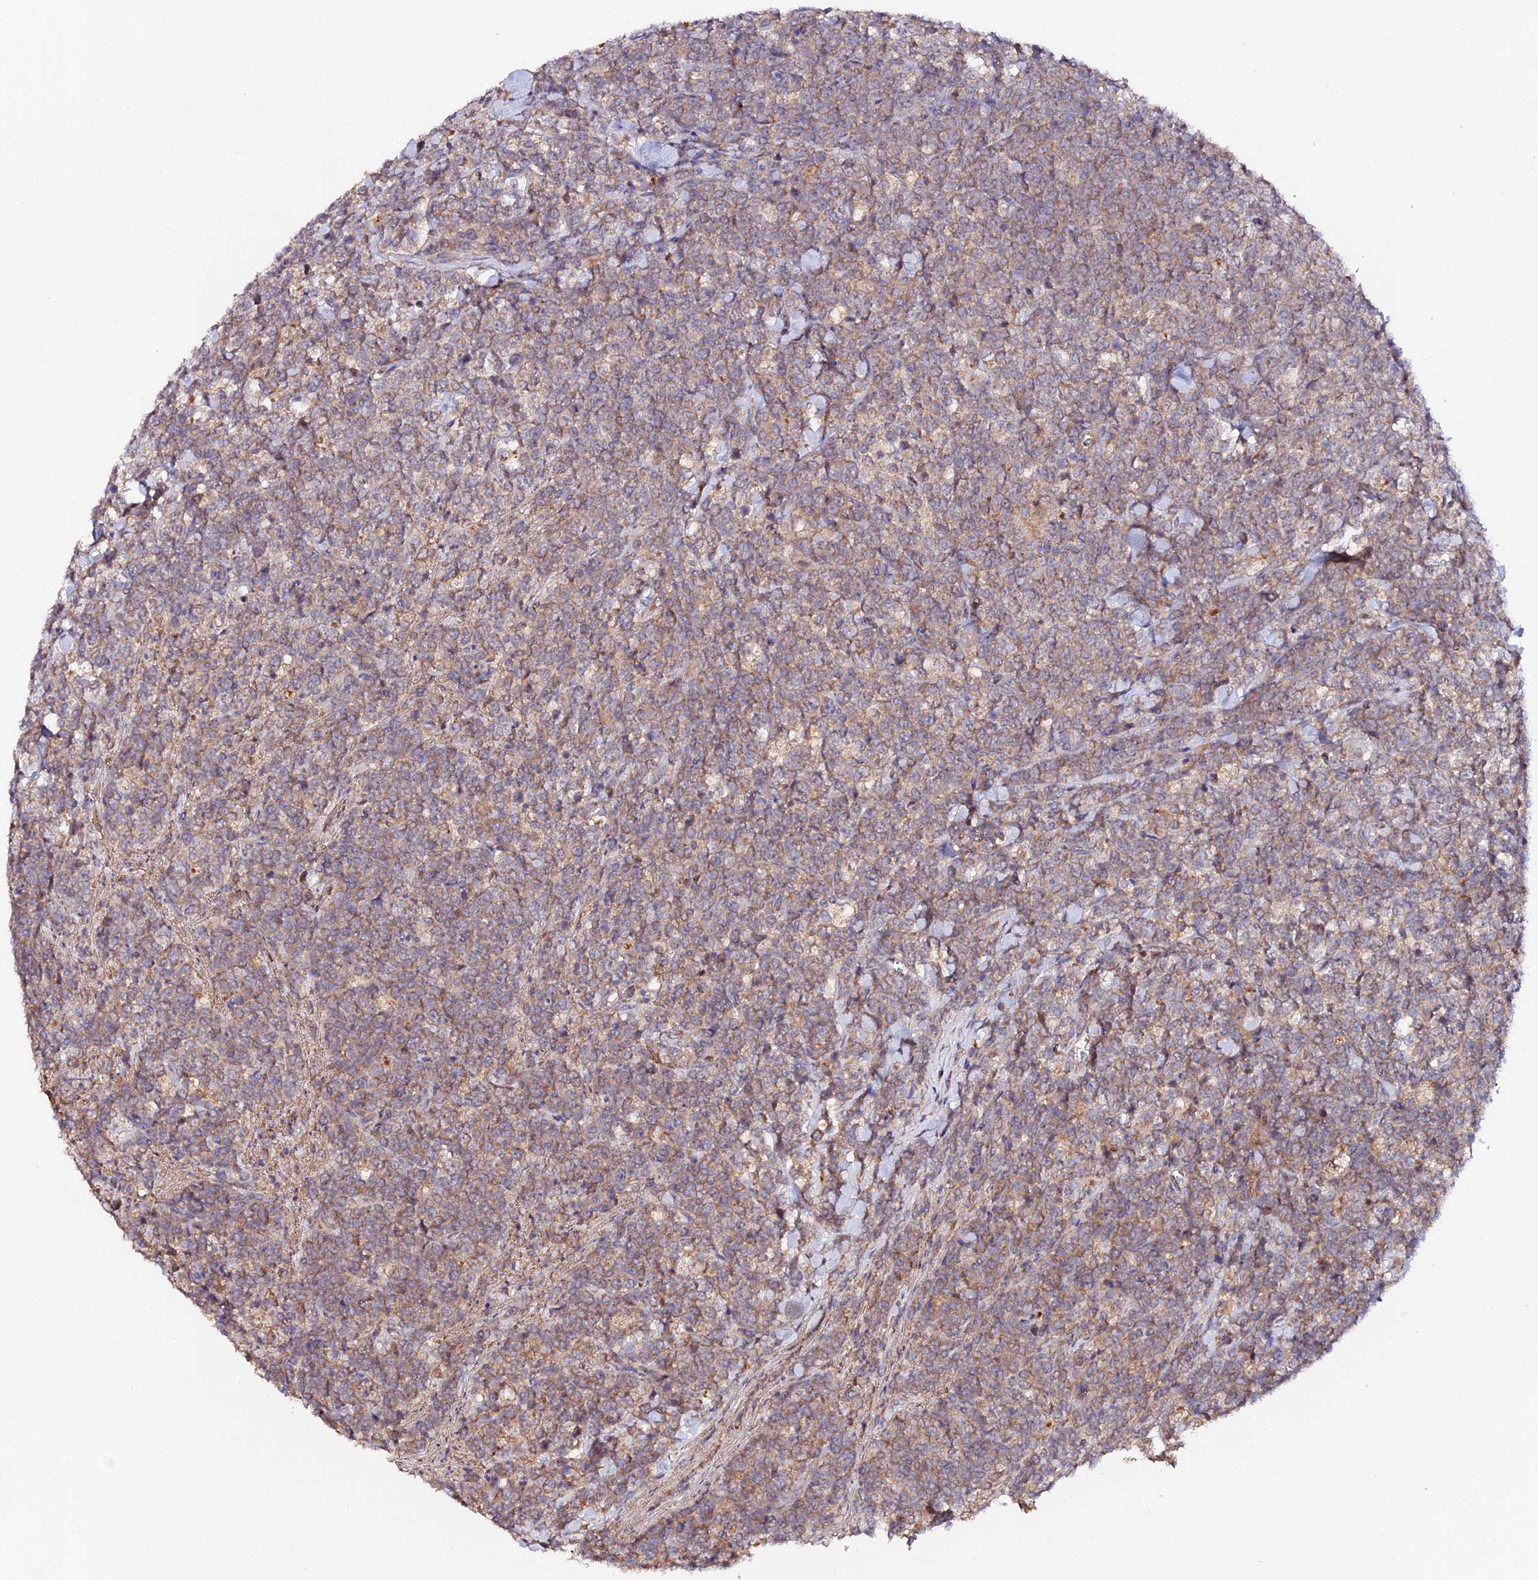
{"staining": {"intensity": "moderate", "quantity": ">75%", "location": "cytoplasmic/membranous"}, "tissue": "lymphoma", "cell_type": "Tumor cells", "image_type": "cancer", "snomed": [{"axis": "morphology", "description": "Malignant lymphoma, non-Hodgkin's type, High grade"}, {"axis": "topography", "description": "Small intestine"}], "caption": "DAB (3,3'-diaminobenzidine) immunohistochemical staining of human lymphoma shows moderate cytoplasmic/membranous protein expression in approximately >75% of tumor cells.", "gene": "TRIM26", "patient": {"sex": "male", "age": 8}}